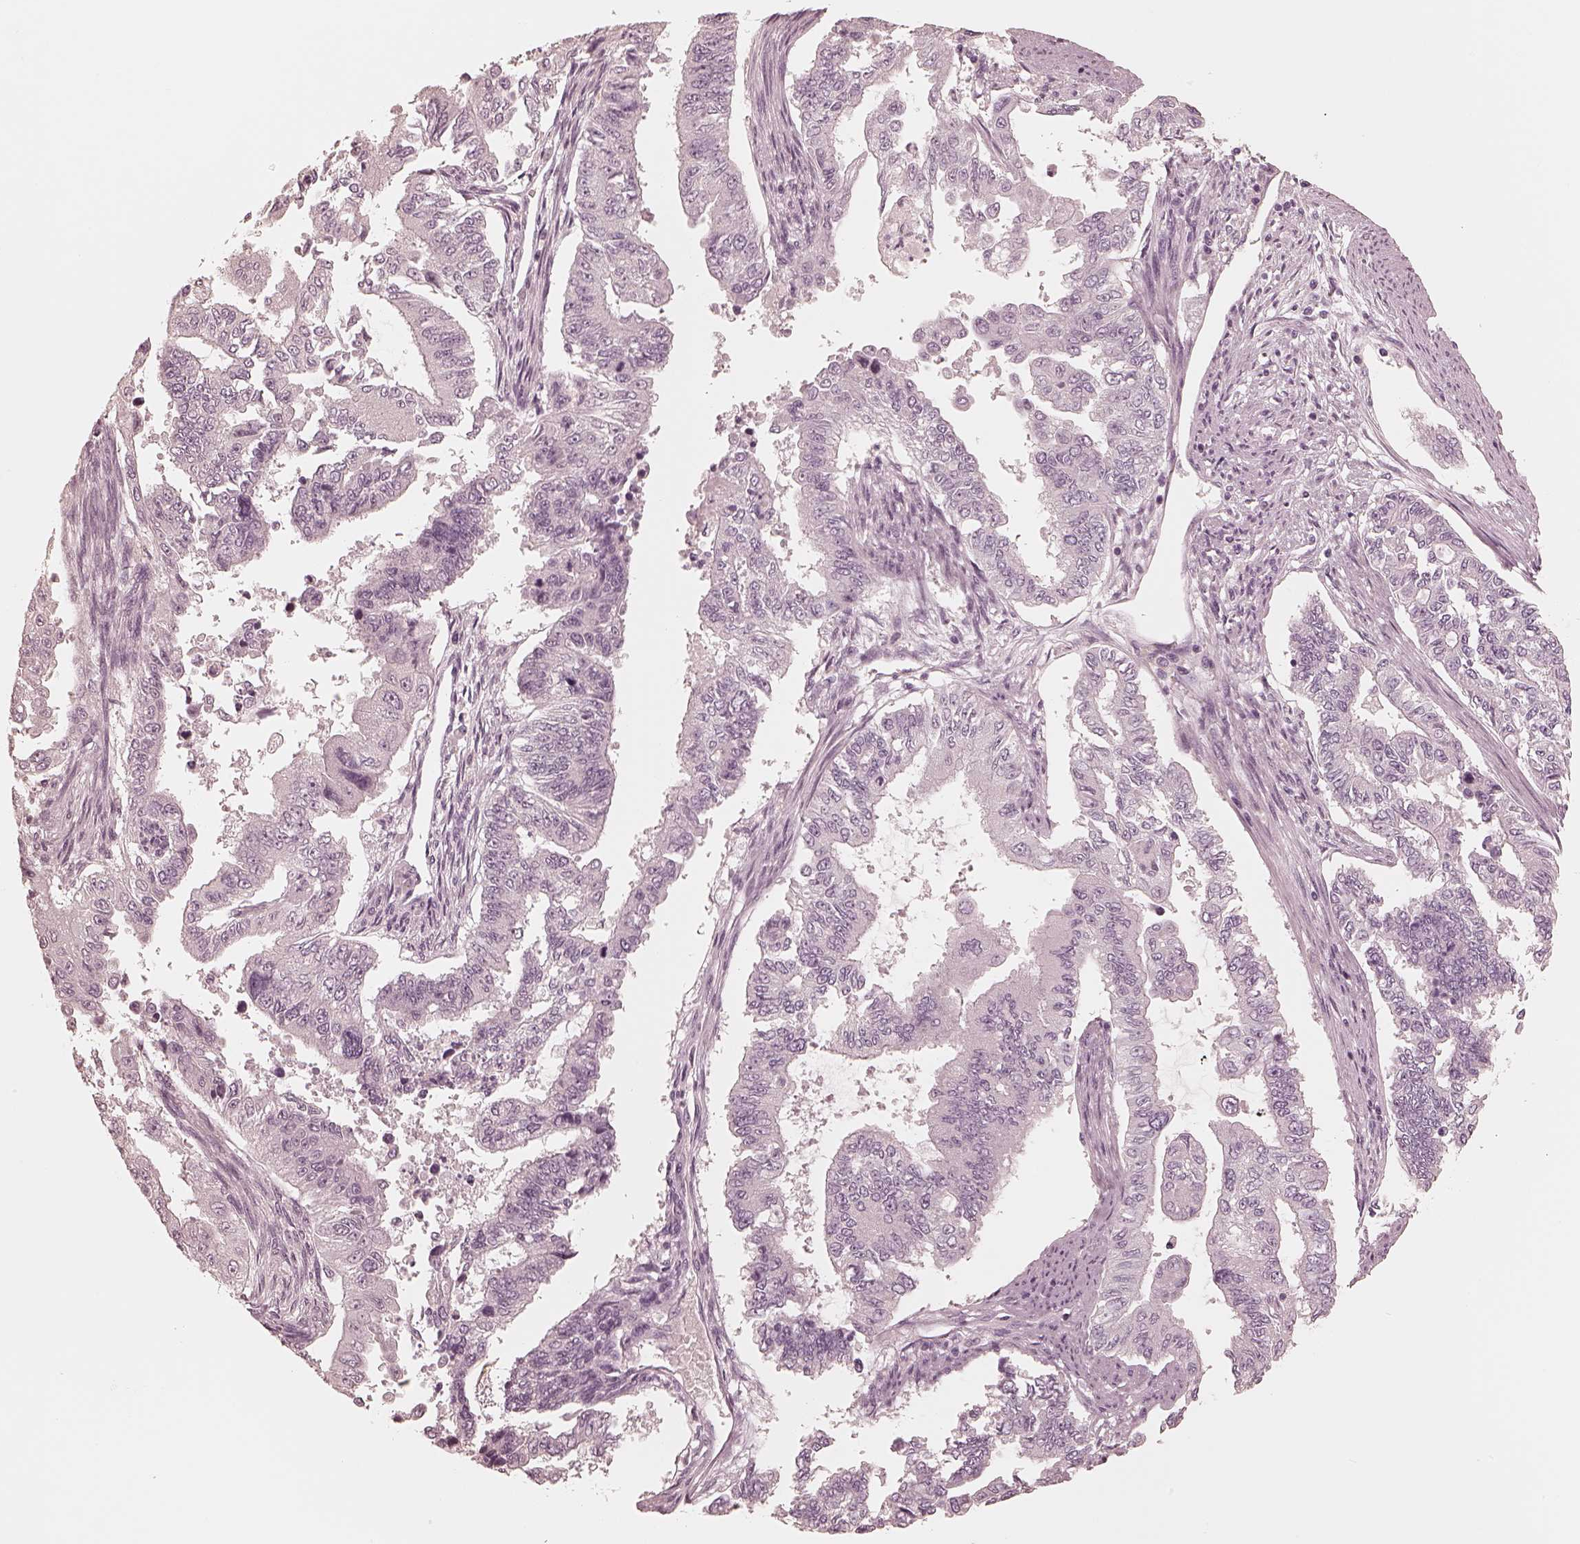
{"staining": {"intensity": "negative", "quantity": "none", "location": "none"}, "tissue": "endometrial cancer", "cell_type": "Tumor cells", "image_type": "cancer", "snomed": [{"axis": "morphology", "description": "Adenocarcinoma, NOS"}, {"axis": "topography", "description": "Uterus"}], "caption": "Immunohistochemical staining of endometrial cancer (adenocarcinoma) demonstrates no significant expression in tumor cells.", "gene": "CALR3", "patient": {"sex": "female", "age": 59}}